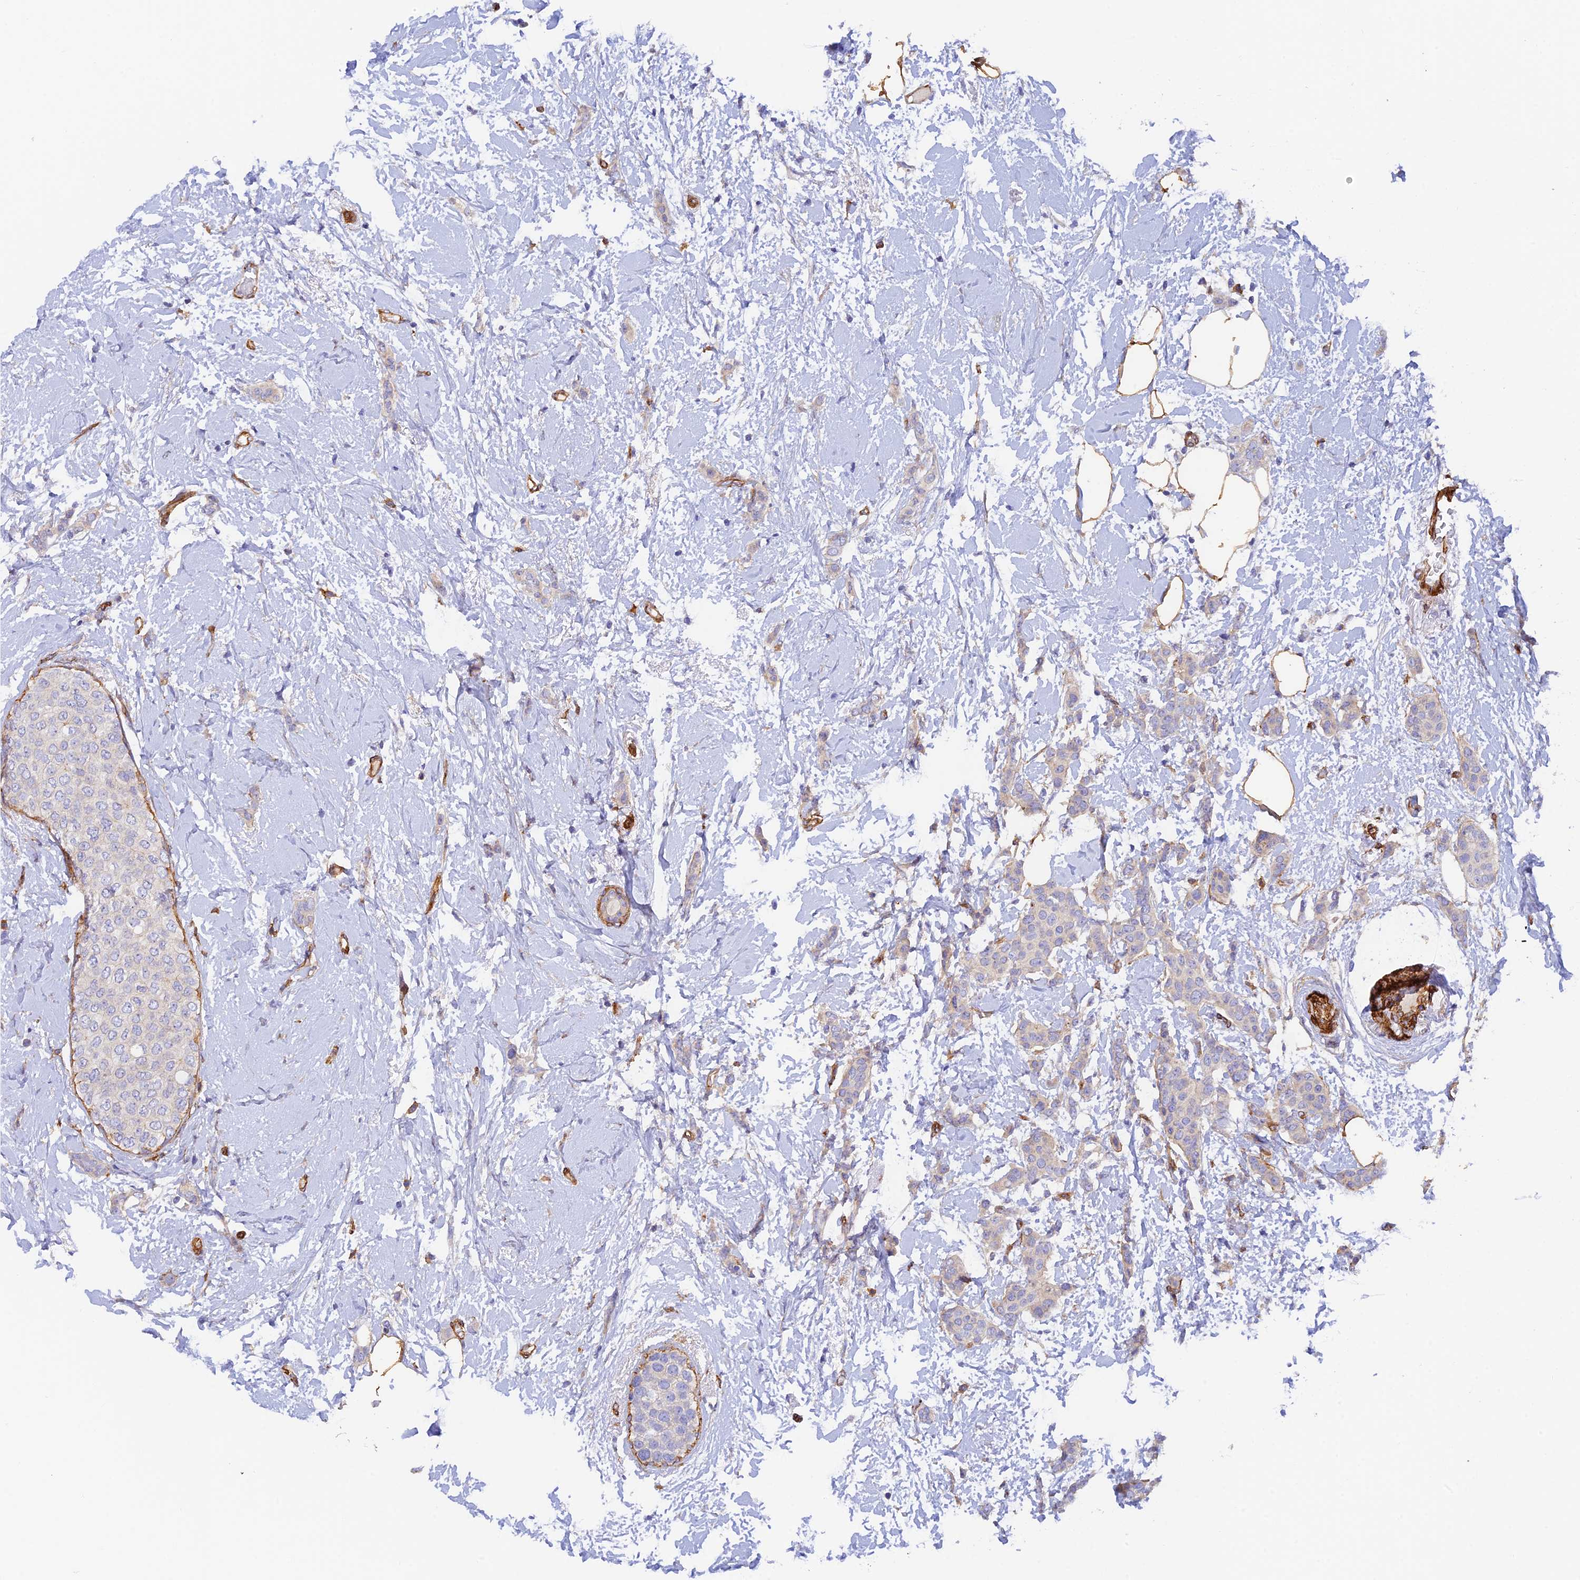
{"staining": {"intensity": "negative", "quantity": "none", "location": "none"}, "tissue": "breast cancer", "cell_type": "Tumor cells", "image_type": "cancer", "snomed": [{"axis": "morphology", "description": "Duct carcinoma"}, {"axis": "topography", "description": "Breast"}], "caption": "Tumor cells are negative for brown protein staining in invasive ductal carcinoma (breast).", "gene": "MYO9A", "patient": {"sex": "female", "age": 72}}